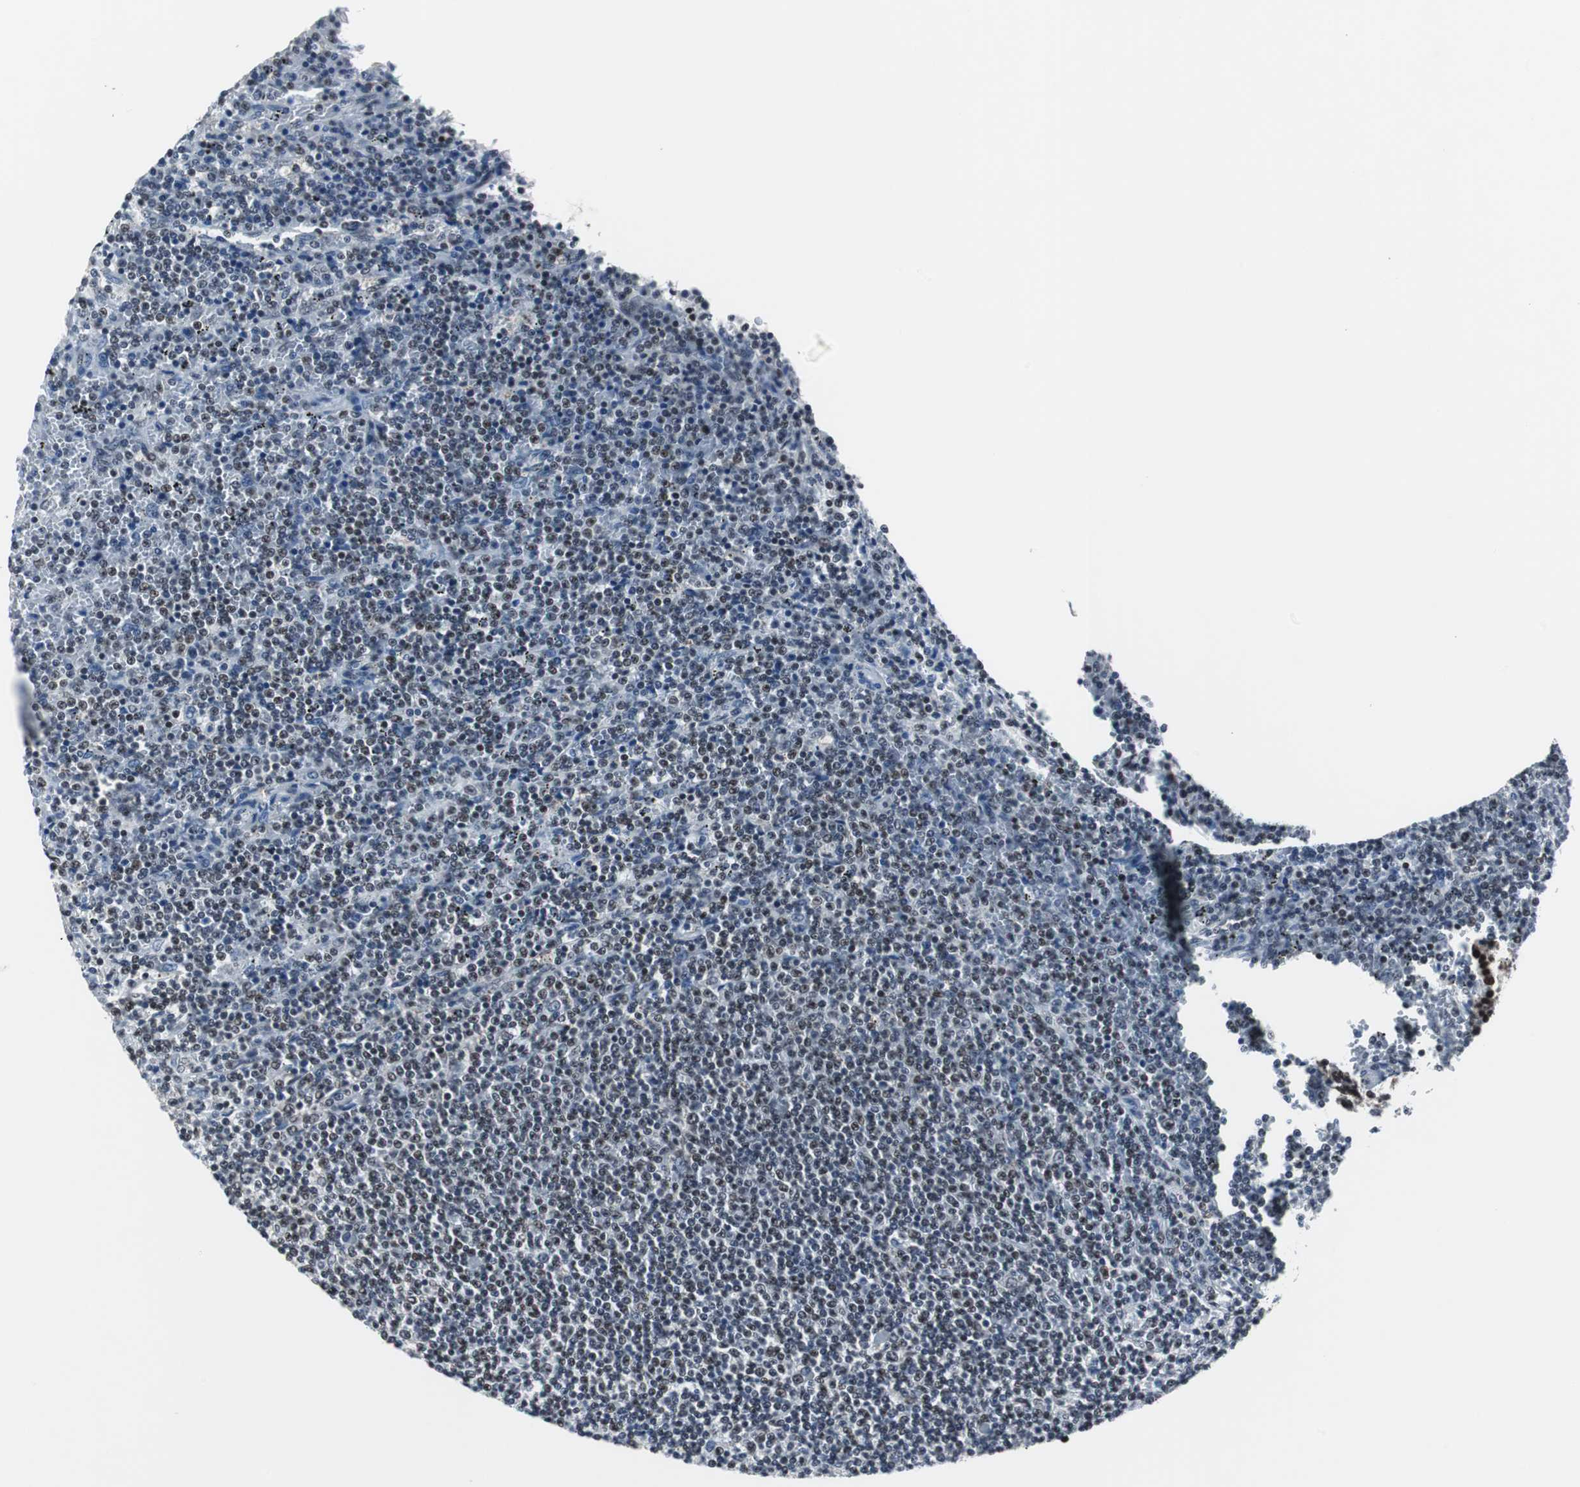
{"staining": {"intensity": "moderate", "quantity": "25%-75%", "location": "nuclear"}, "tissue": "lymphoma", "cell_type": "Tumor cells", "image_type": "cancer", "snomed": [{"axis": "morphology", "description": "Malignant lymphoma, non-Hodgkin's type, Low grade"}, {"axis": "topography", "description": "Spleen"}], "caption": "IHC of human lymphoma displays medium levels of moderate nuclear positivity in approximately 25%-75% of tumor cells. The protein of interest is stained brown, and the nuclei are stained in blue (DAB (3,3'-diaminobenzidine) IHC with brightfield microscopy, high magnification).", "gene": "RAD9A", "patient": {"sex": "female", "age": 50}}